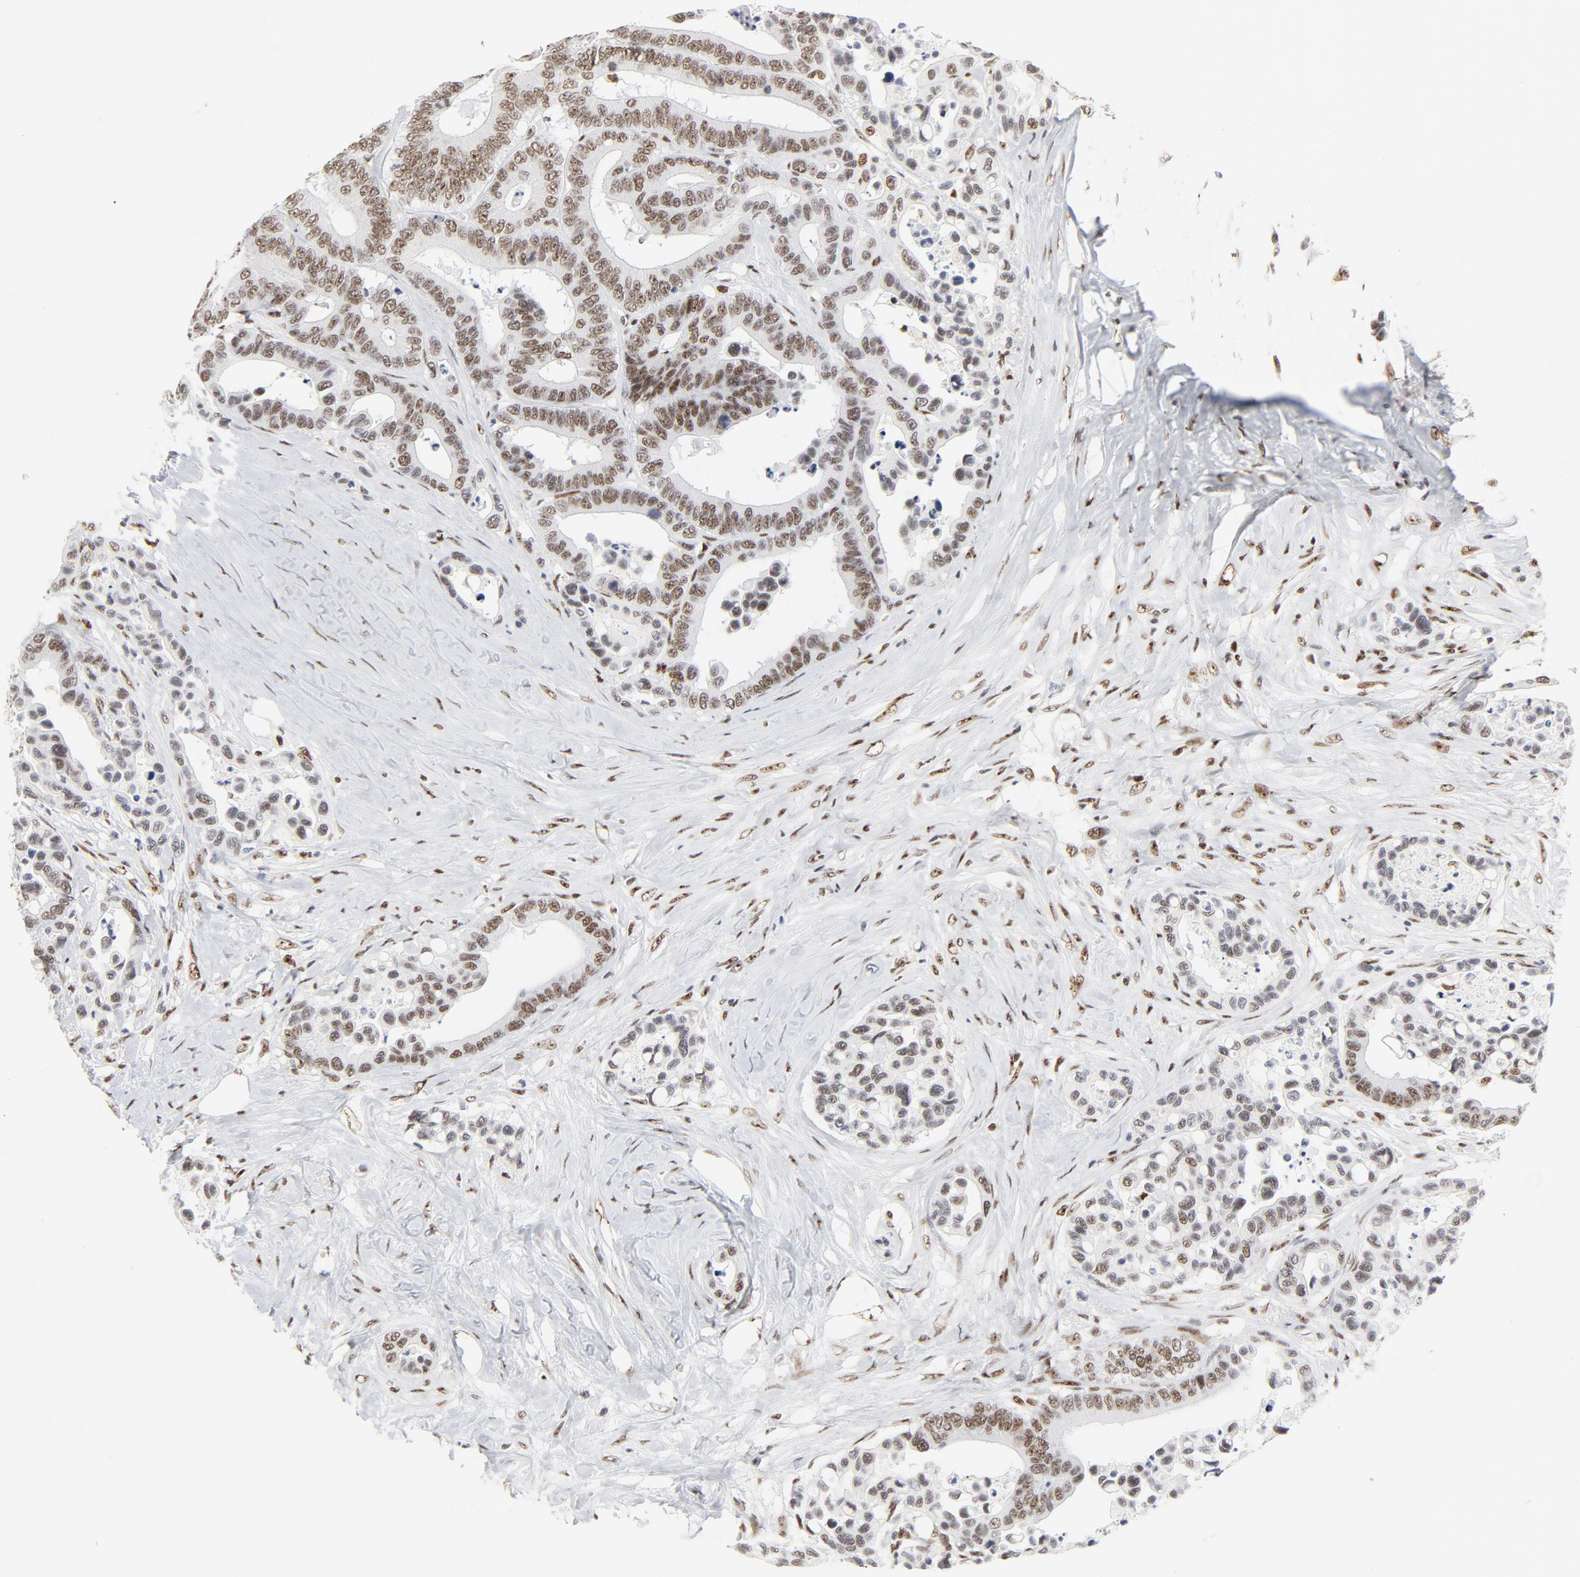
{"staining": {"intensity": "moderate", "quantity": ">75%", "location": "nuclear"}, "tissue": "colorectal cancer", "cell_type": "Tumor cells", "image_type": "cancer", "snomed": [{"axis": "morphology", "description": "Adenocarcinoma, NOS"}, {"axis": "topography", "description": "Colon"}], "caption": "Protein positivity by immunohistochemistry demonstrates moderate nuclear positivity in about >75% of tumor cells in adenocarcinoma (colorectal). The protein is shown in brown color, while the nuclei are stained blue.", "gene": "GTF2H1", "patient": {"sex": "male", "age": 82}}